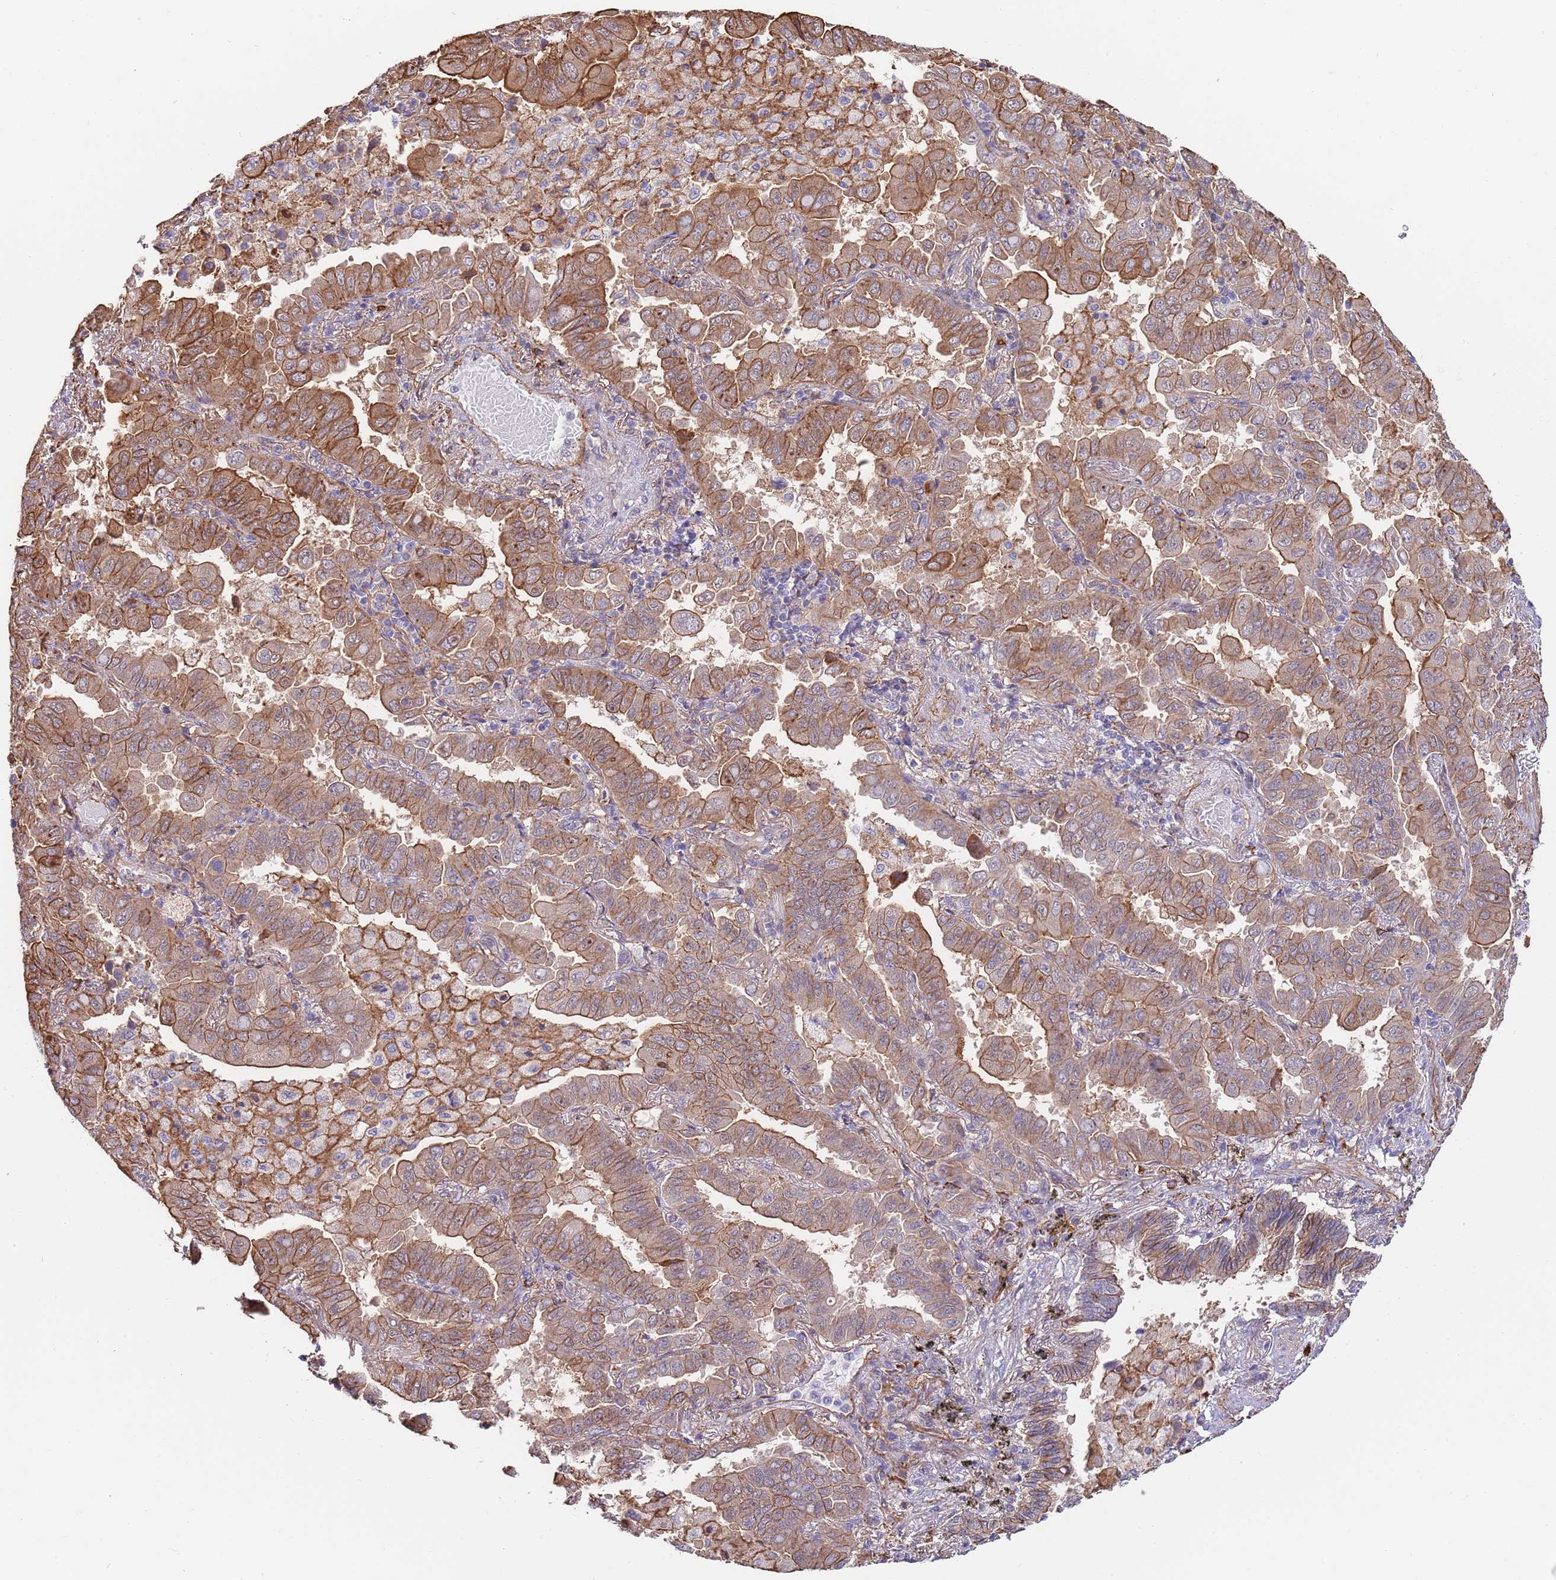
{"staining": {"intensity": "strong", "quantity": ">75%", "location": "cytoplasmic/membranous"}, "tissue": "lung cancer", "cell_type": "Tumor cells", "image_type": "cancer", "snomed": [{"axis": "morphology", "description": "Adenocarcinoma, NOS"}, {"axis": "topography", "description": "Lung"}], "caption": "Immunohistochemistry (IHC) (DAB (3,3'-diaminobenzidine)) staining of lung cancer (adenocarcinoma) displays strong cytoplasmic/membranous protein staining in about >75% of tumor cells. The staining was performed using DAB to visualize the protein expression in brown, while the nuclei were stained in blue with hematoxylin (Magnification: 20x).", "gene": "BPNT1", "patient": {"sex": "male", "age": 64}}